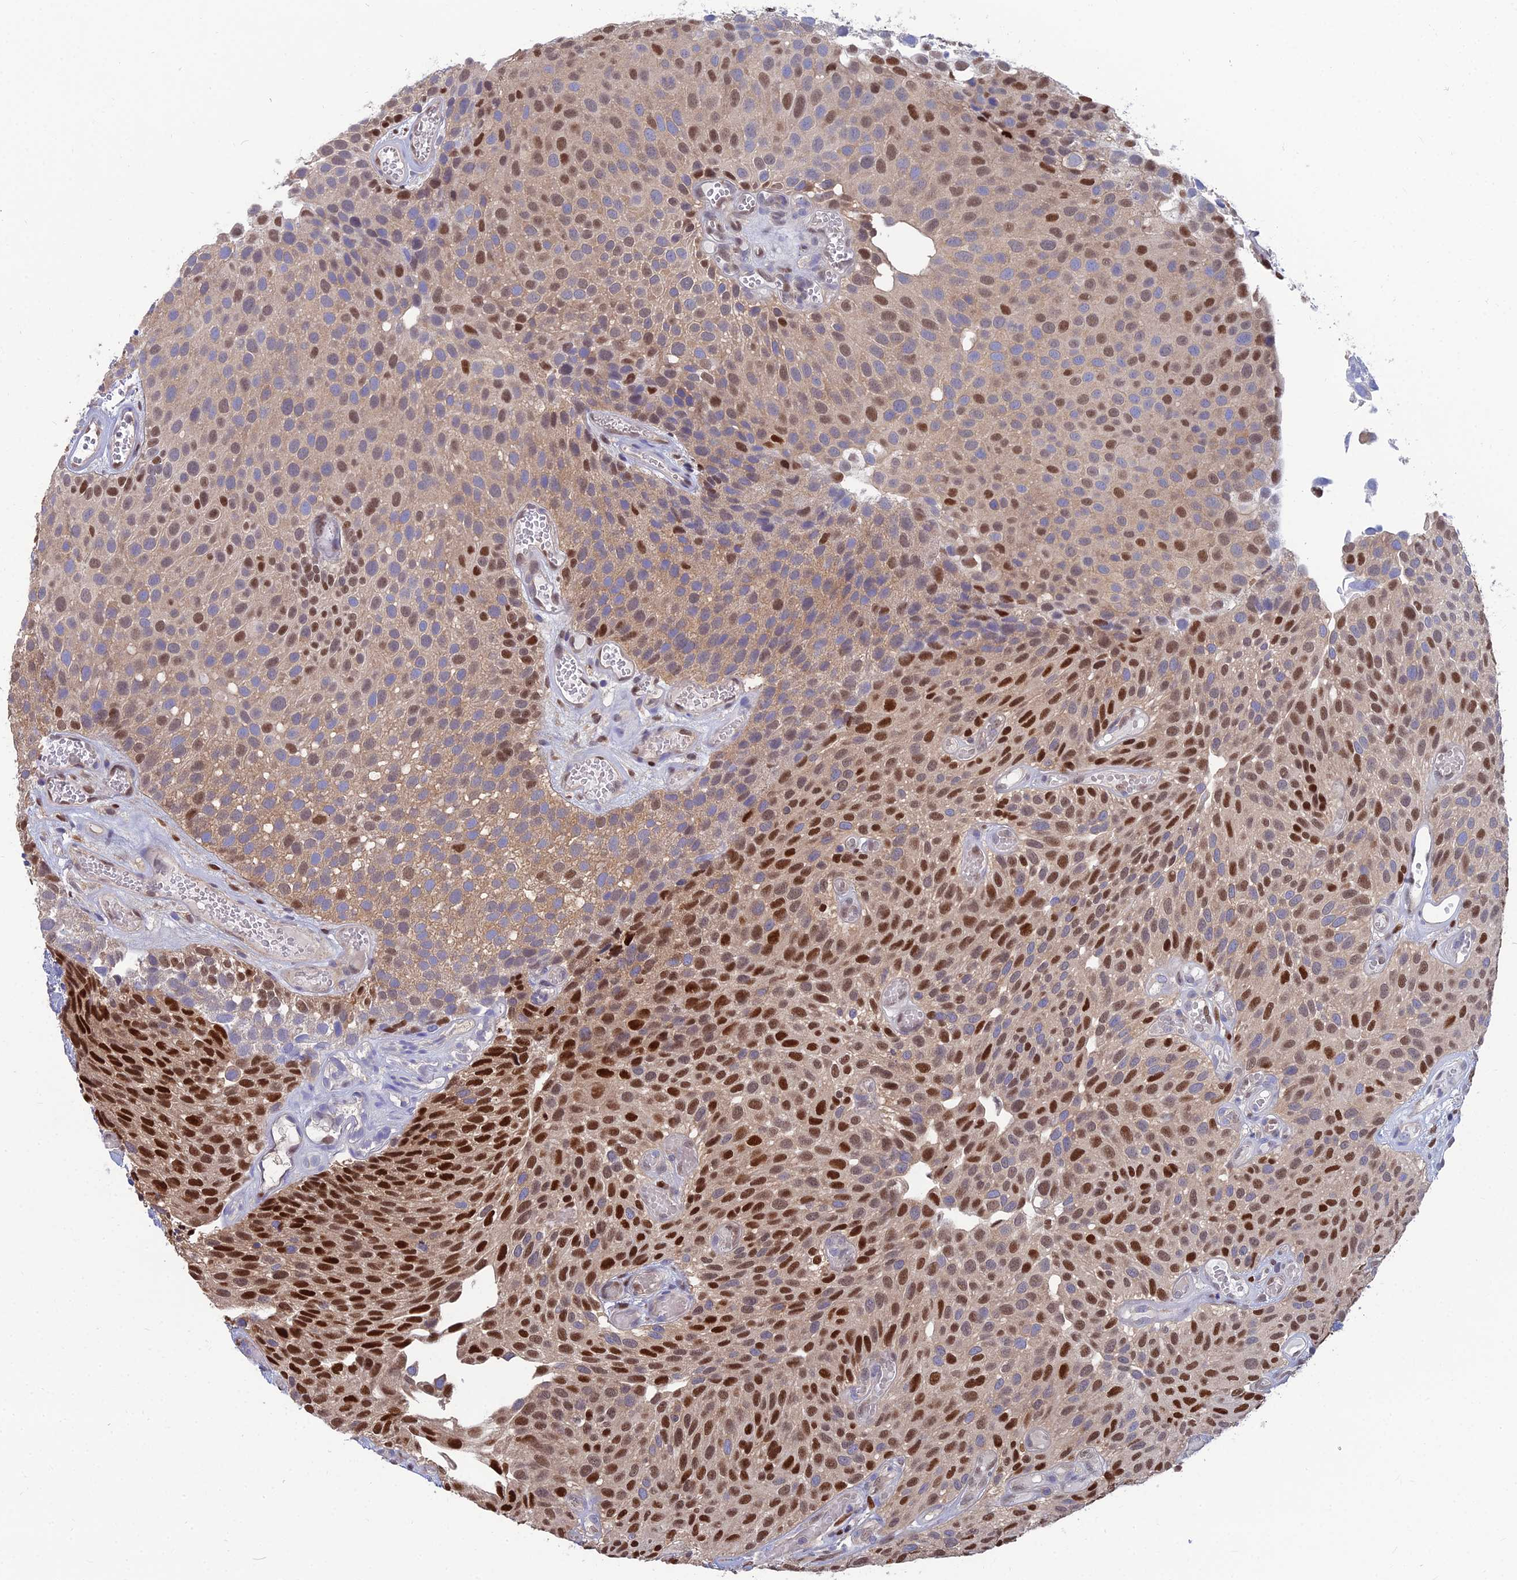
{"staining": {"intensity": "strong", "quantity": "25%-75%", "location": "nuclear"}, "tissue": "urothelial cancer", "cell_type": "Tumor cells", "image_type": "cancer", "snomed": [{"axis": "morphology", "description": "Urothelial carcinoma, Low grade"}, {"axis": "topography", "description": "Urinary bladder"}], "caption": "Urothelial cancer stained with a protein marker reveals strong staining in tumor cells.", "gene": "DNPEP", "patient": {"sex": "male", "age": 89}}